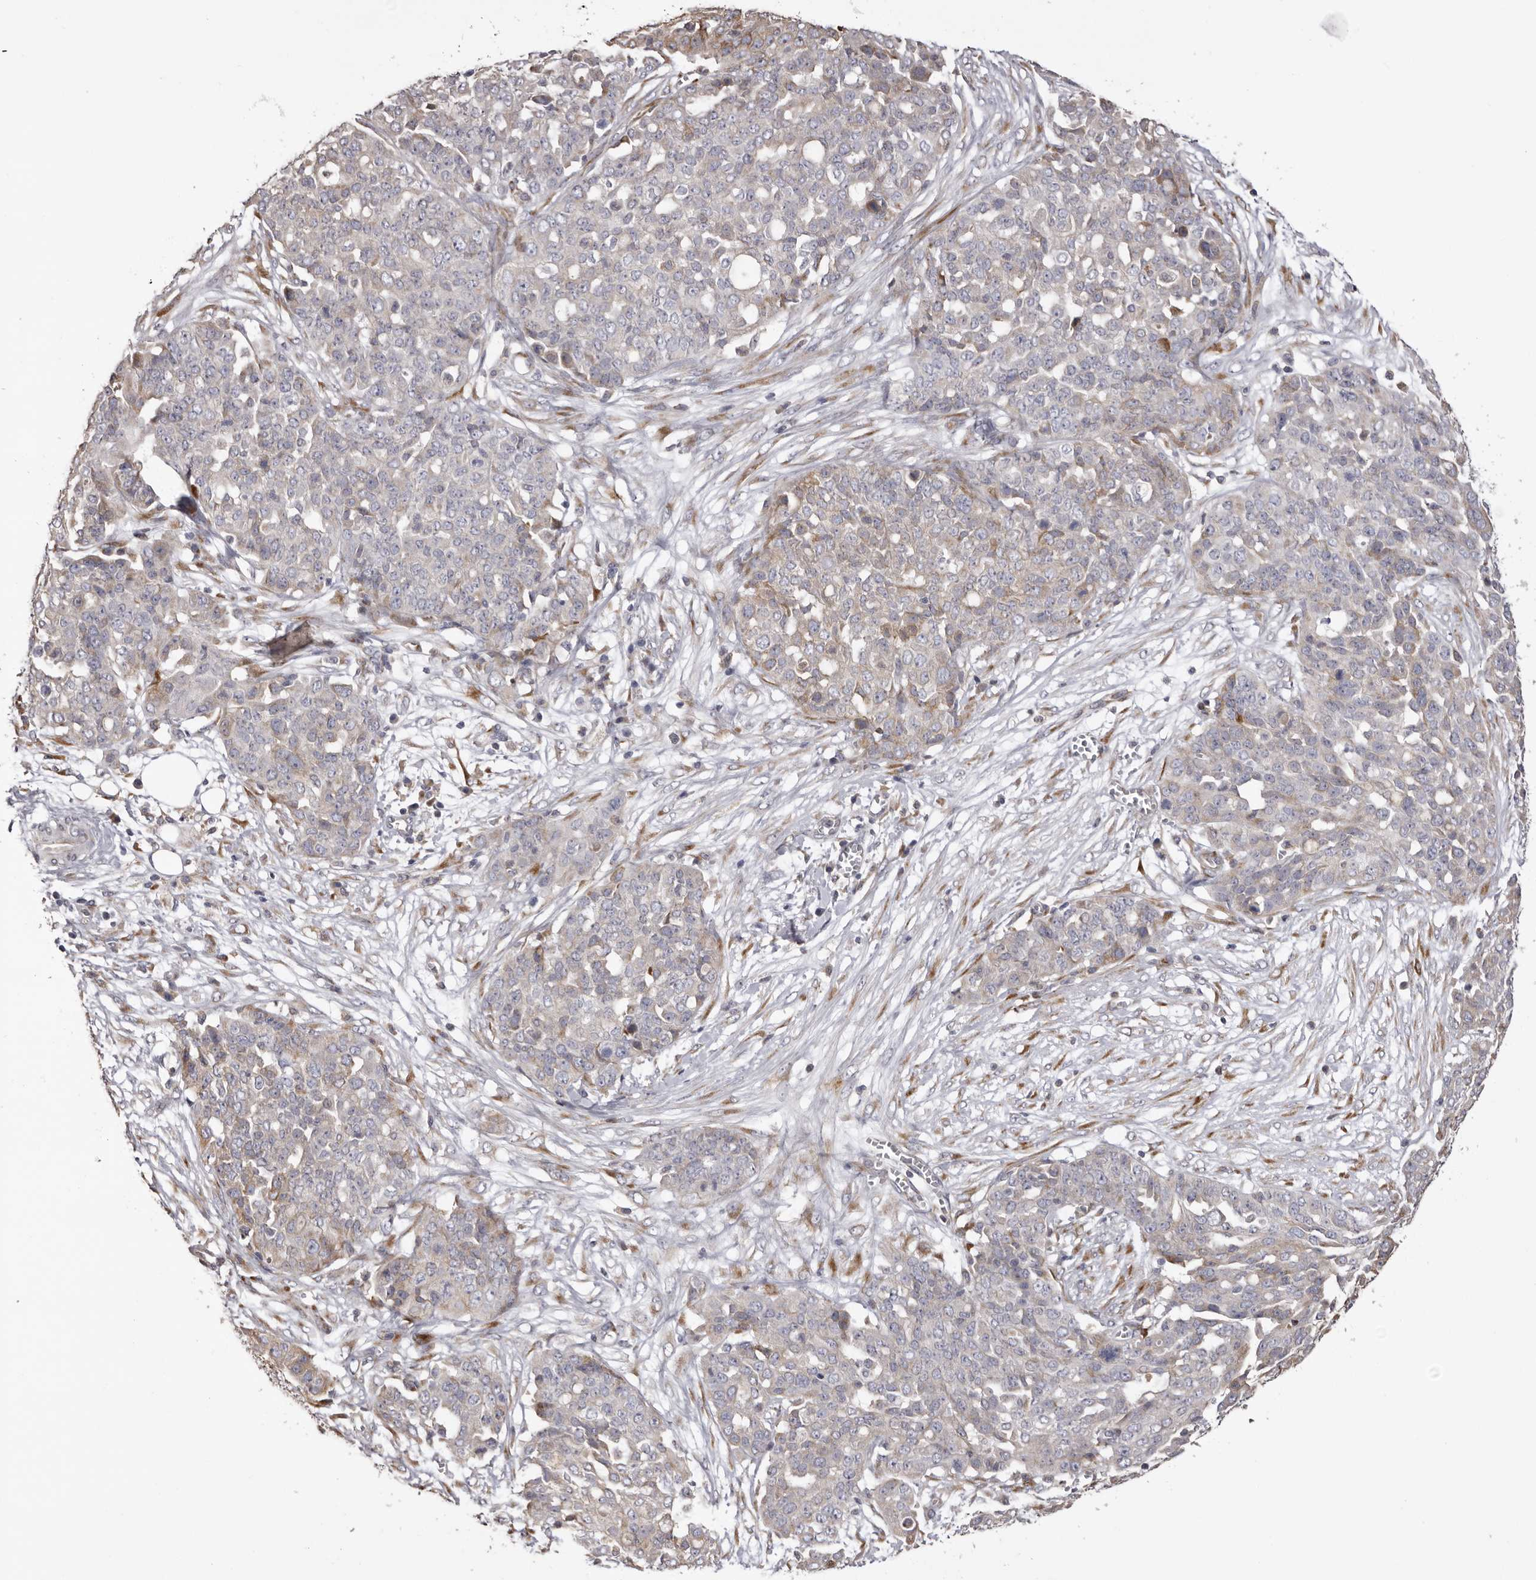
{"staining": {"intensity": "moderate", "quantity": "<25%", "location": "cytoplasmic/membranous"}, "tissue": "ovarian cancer", "cell_type": "Tumor cells", "image_type": "cancer", "snomed": [{"axis": "morphology", "description": "Cystadenocarcinoma, serous, NOS"}, {"axis": "topography", "description": "Soft tissue"}, {"axis": "topography", "description": "Ovary"}], "caption": "Brown immunohistochemical staining in ovarian cancer exhibits moderate cytoplasmic/membranous positivity in approximately <25% of tumor cells.", "gene": "PIGX", "patient": {"sex": "female", "age": 57}}